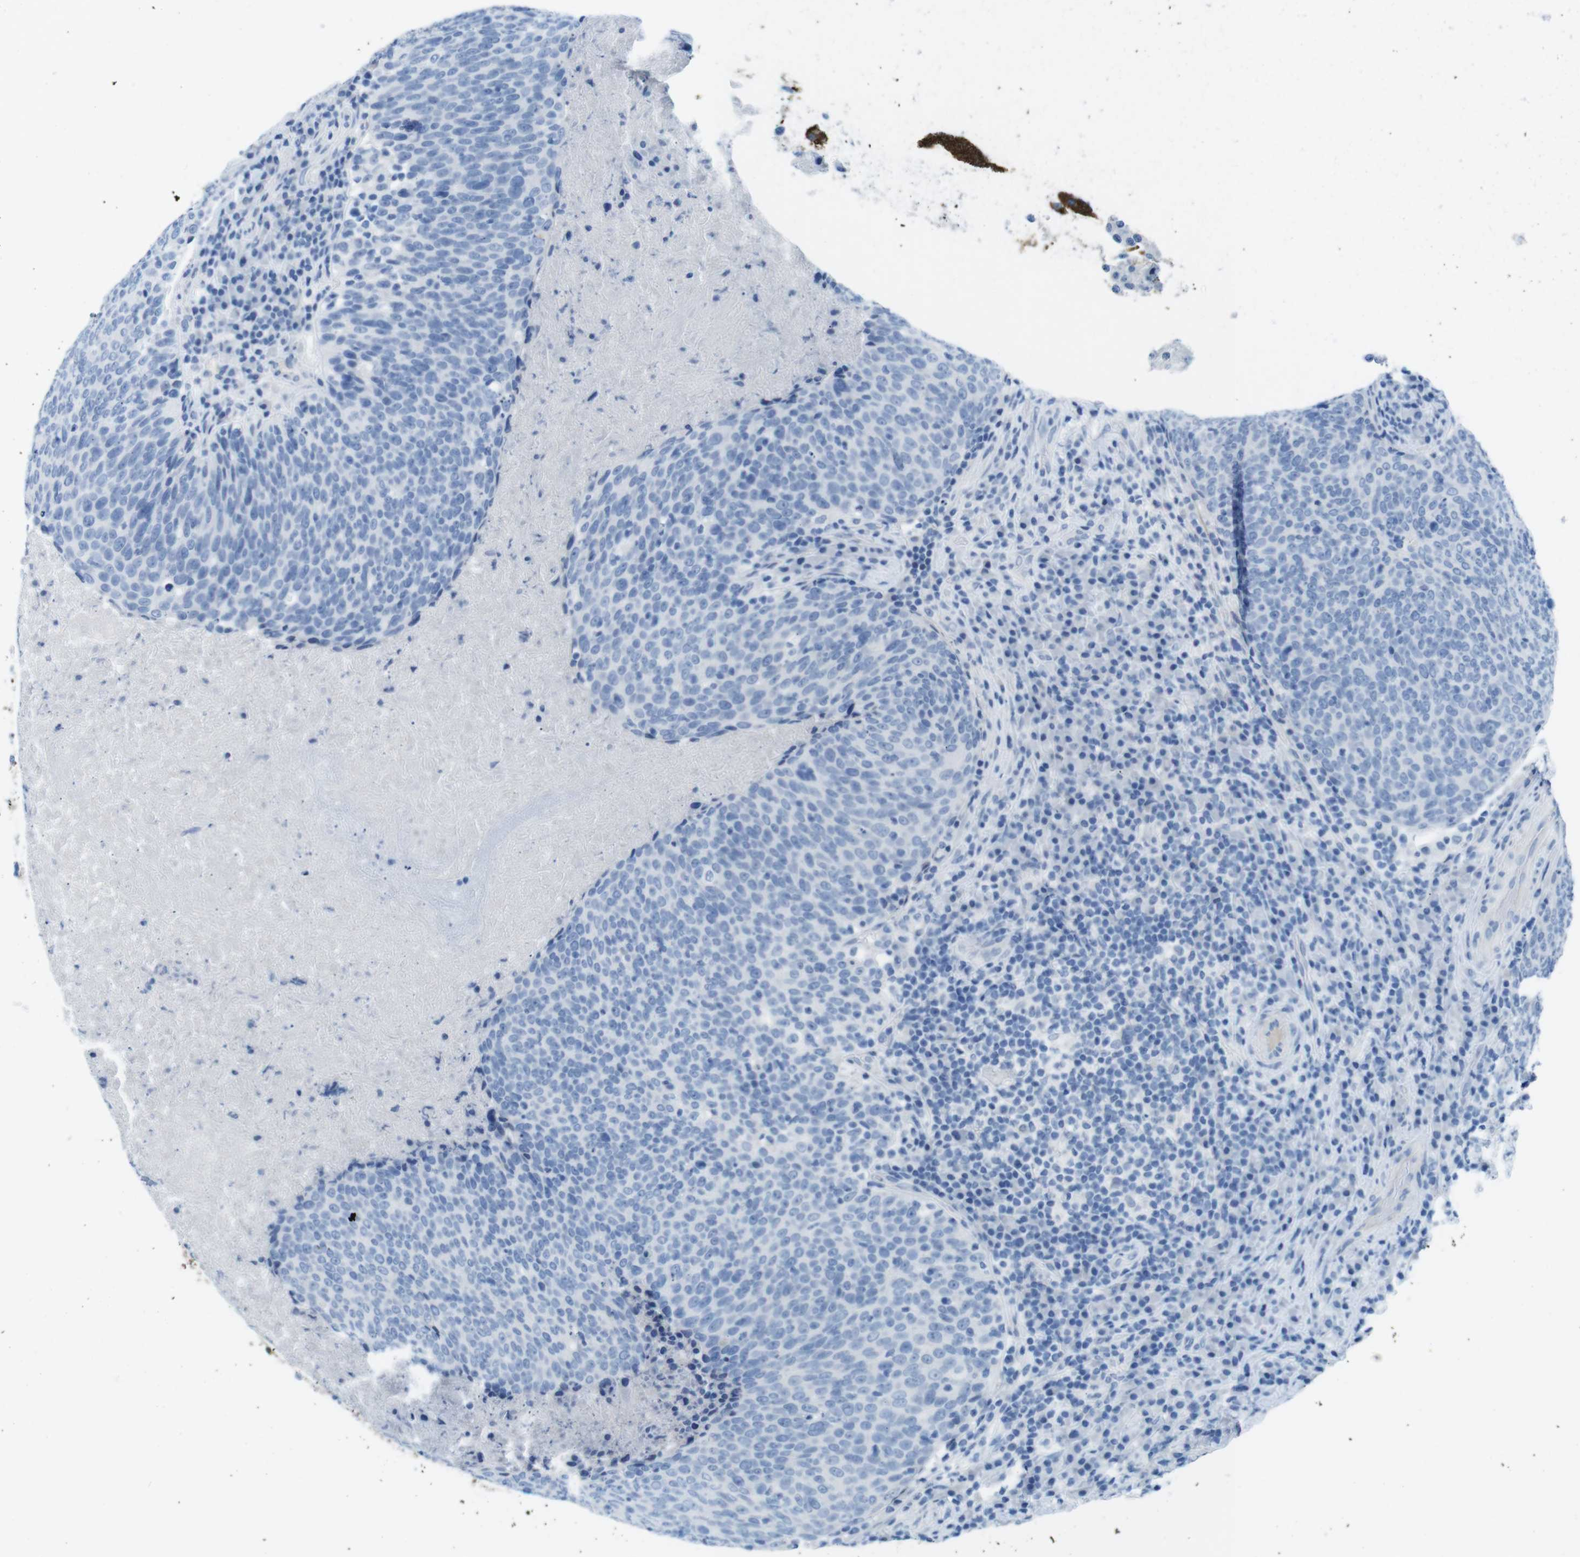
{"staining": {"intensity": "negative", "quantity": "none", "location": "none"}, "tissue": "head and neck cancer", "cell_type": "Tumor cells", "image_type": "cancer", "snomed": [{"axis": "morphology", "description": "Squamous cell carcinoma, NOS"}, {"axis": "morphology", "description": "Squamous cell carcinoma, metastatic, NOS"}, {"axis": "topography", "description": "Lymph node"}, {"axis": "topography", "description": "Head-Neck"}], "caption": "Immunohistochemistry image of neoplastic tissue: human head and neck squamous cell carcinoma stained with DAB (3,3'-diaminobenzidine) shows no significant protein staining in tumor cells.", "gene": "GAP43", "patient": {"sex": "male", "age": 62}}